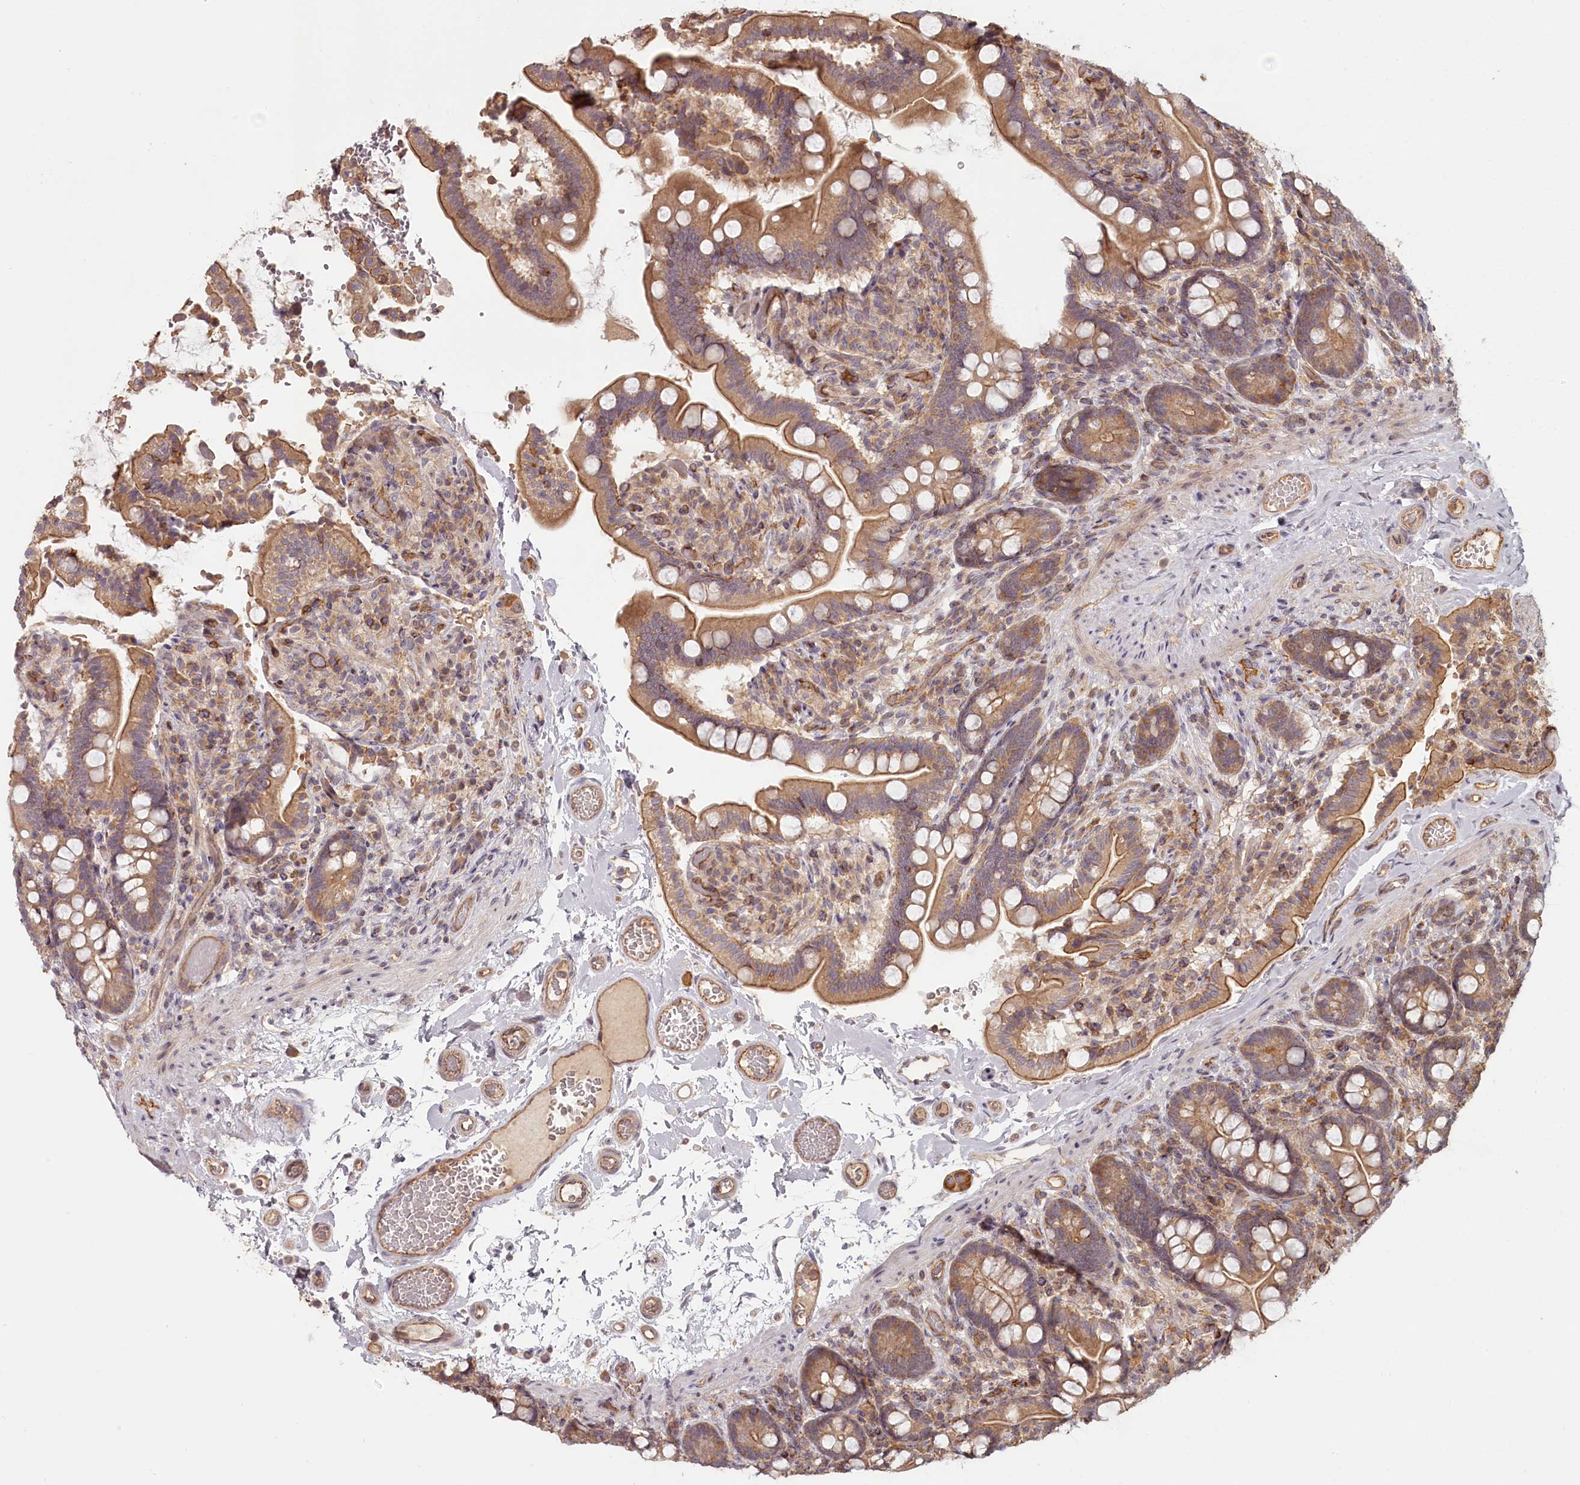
{"staining": {"intensity": "moderate", "quantity": ">75%", "location": "cytoplasmic/membranous"}, "tissue": "small intestine", "cell_type": "Glandular cells", "image_type": "normal", "snomed": [{"axis": "morphology", "description": "Normal tissue, NOS"}, {"axis": "topography", "description": "Small intestine"}], "caption": "The micrograph shows a brown stain indicating the presence of a protein in the cytoplasmic/membranous of glandular cells in small intestine. The protein is stained brown, and the nuclei are stained in blue (DAB IHC with brightfield microscopy, high magnification).", "gene": "TMIE", "patient": {"sex": "female", "age": 64}}